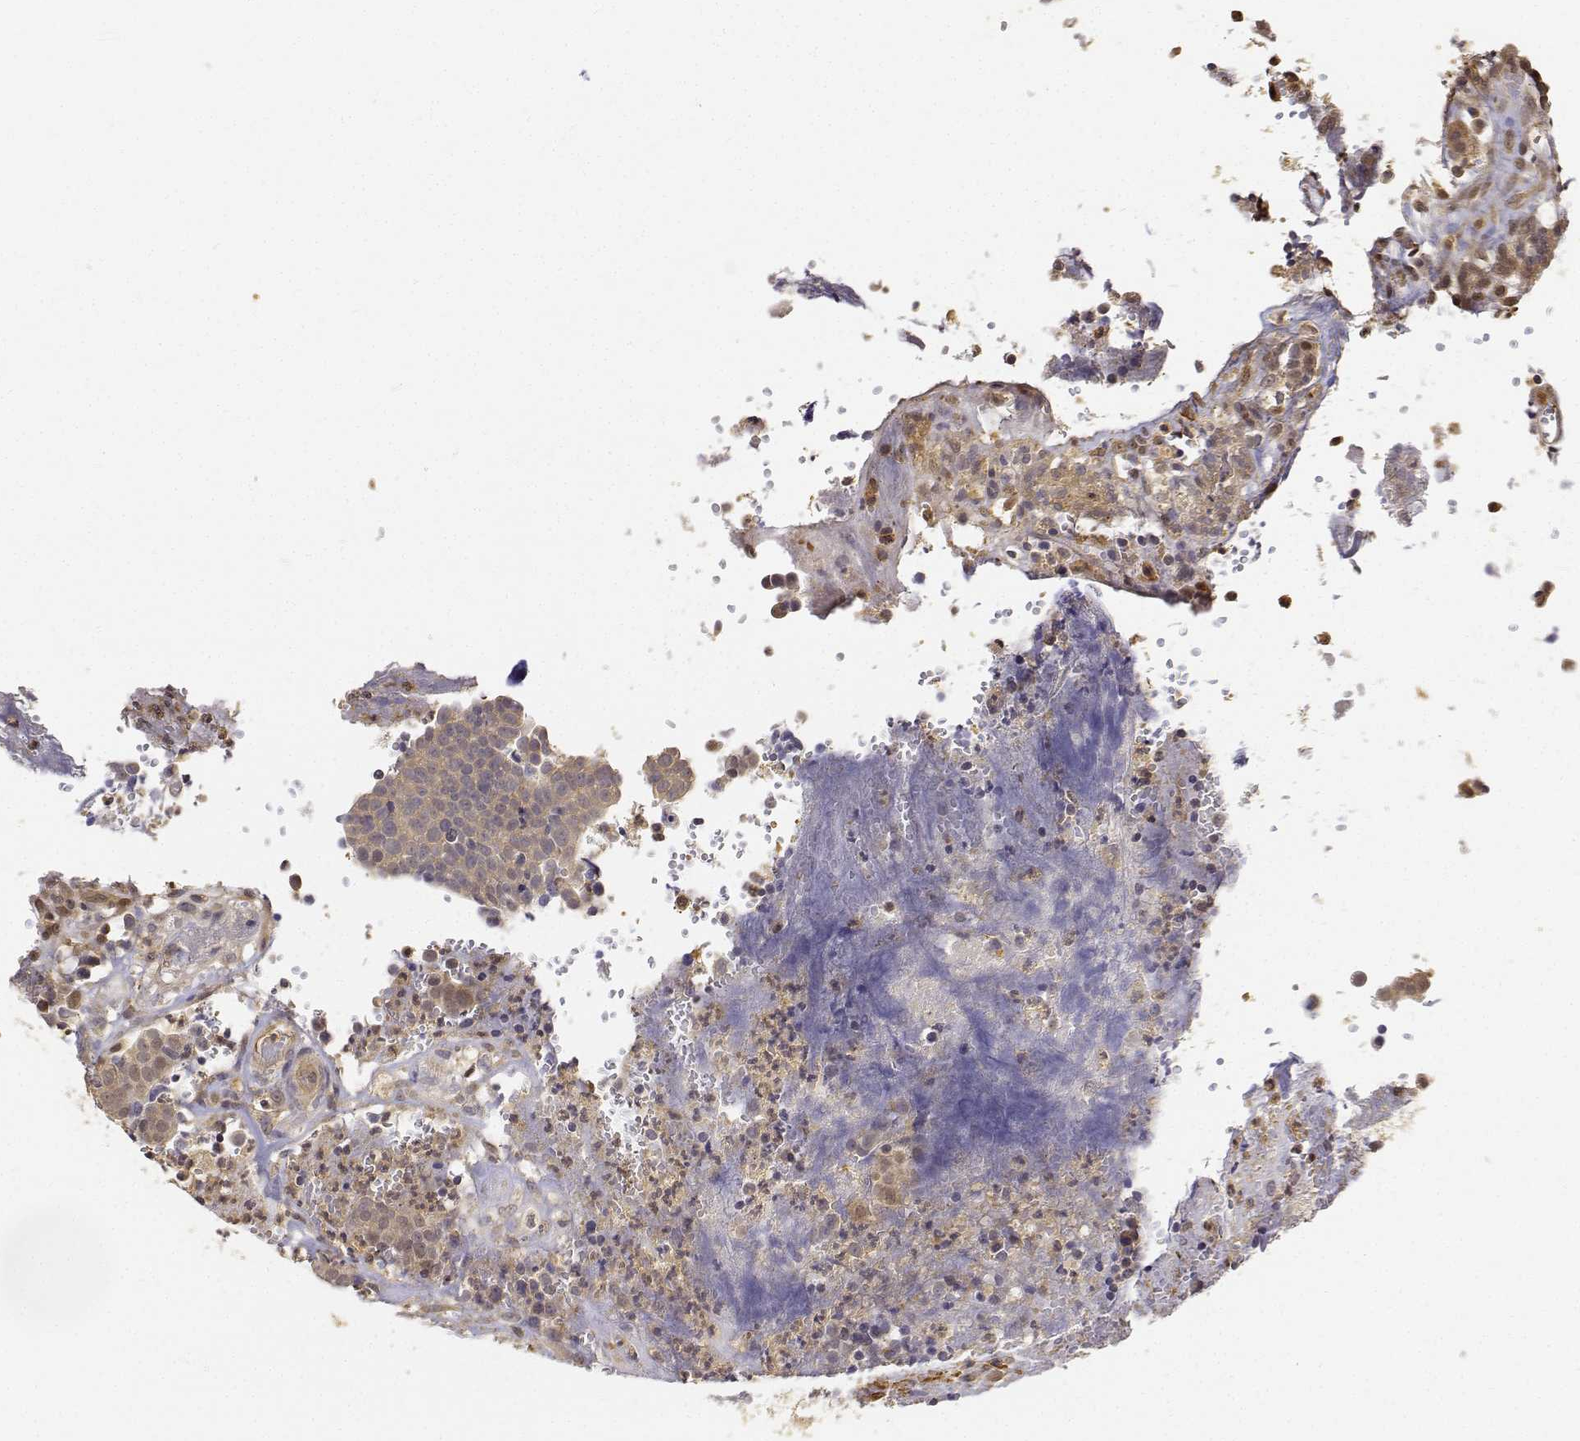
{"staining": {"intensity": "weak", "quantity": ">75%", "location": "cytoplasmic/membranous,nuclear"}, "tissue": "prostate cancer", "cell_type": "Tumor cells", "image_type": "cancer", "snomed": [{"axis": "morphology", "description": "Adenocarcinoma, High grade"}, {"axis": "topography", "description": "Prostate and seminal vesicle, NOS"}], "caption": "DAB immunohistochemical staining of high-grade adenocarcinoma (prostate) demonstrates weak cytoplasmic/membranous and nuclear protein positivity in about >75% of tumor cells.", "gene": "PCID2", "patient": {"sex": "male", "age": 60}}